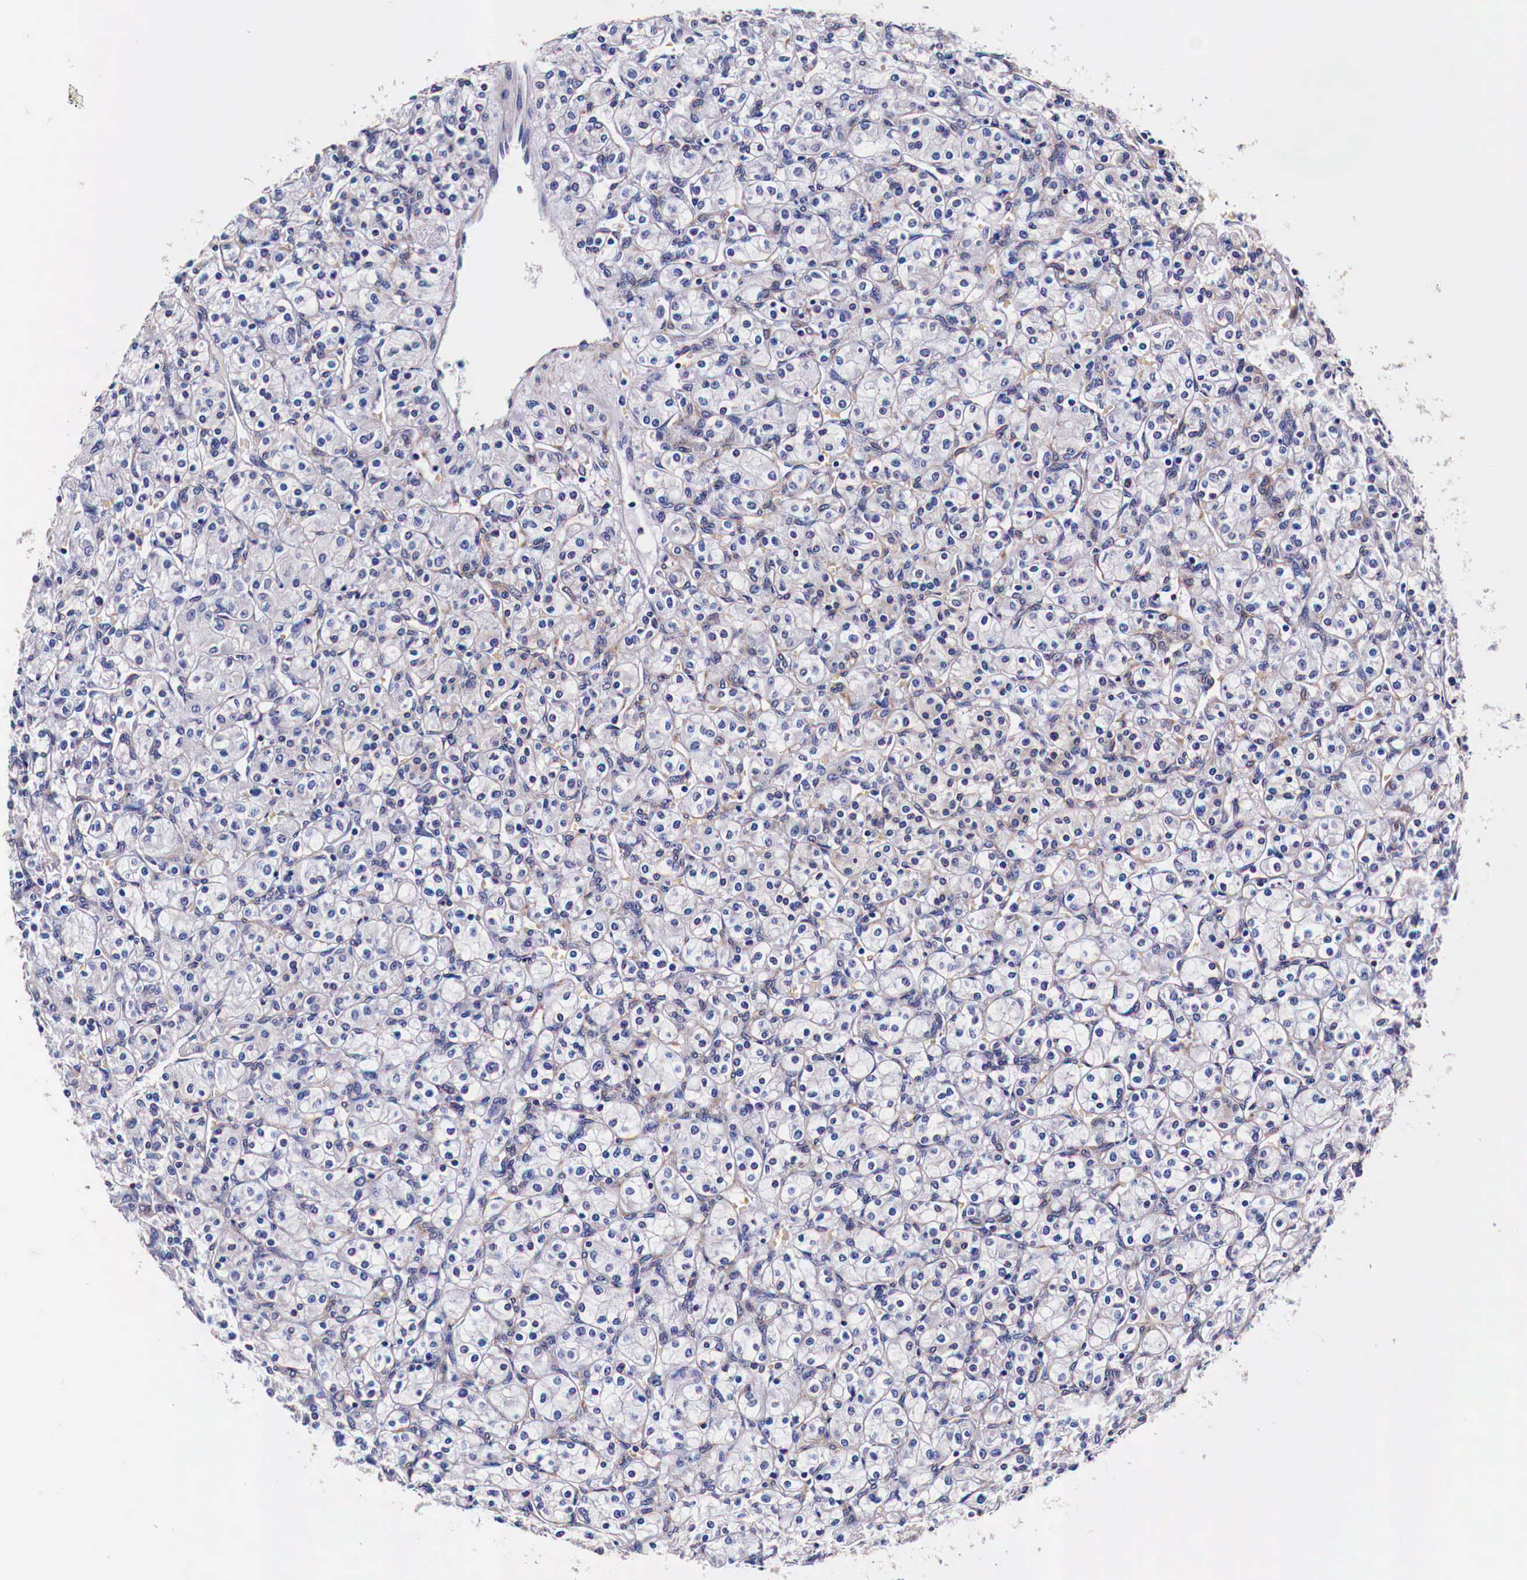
{"staining": {"intensity": "weak", "quantity": "<25%", "location": "cytoplasmic/membranous"}, "tissue": "renal cancer", "cell_type": "Tumor cells", "image_type": "cancer", "snomed": [{"axis": "morphology", "description": "Adenocarcinoma, NOS"}, {"axis": "topography", "description": "Kidney"}], "caption": "Immunohistochemical staining of human renal cancer reveals no significant staining in tumor cells.", "gene": "HSPB1", "patient": {"sex": "male", "age": 77}}